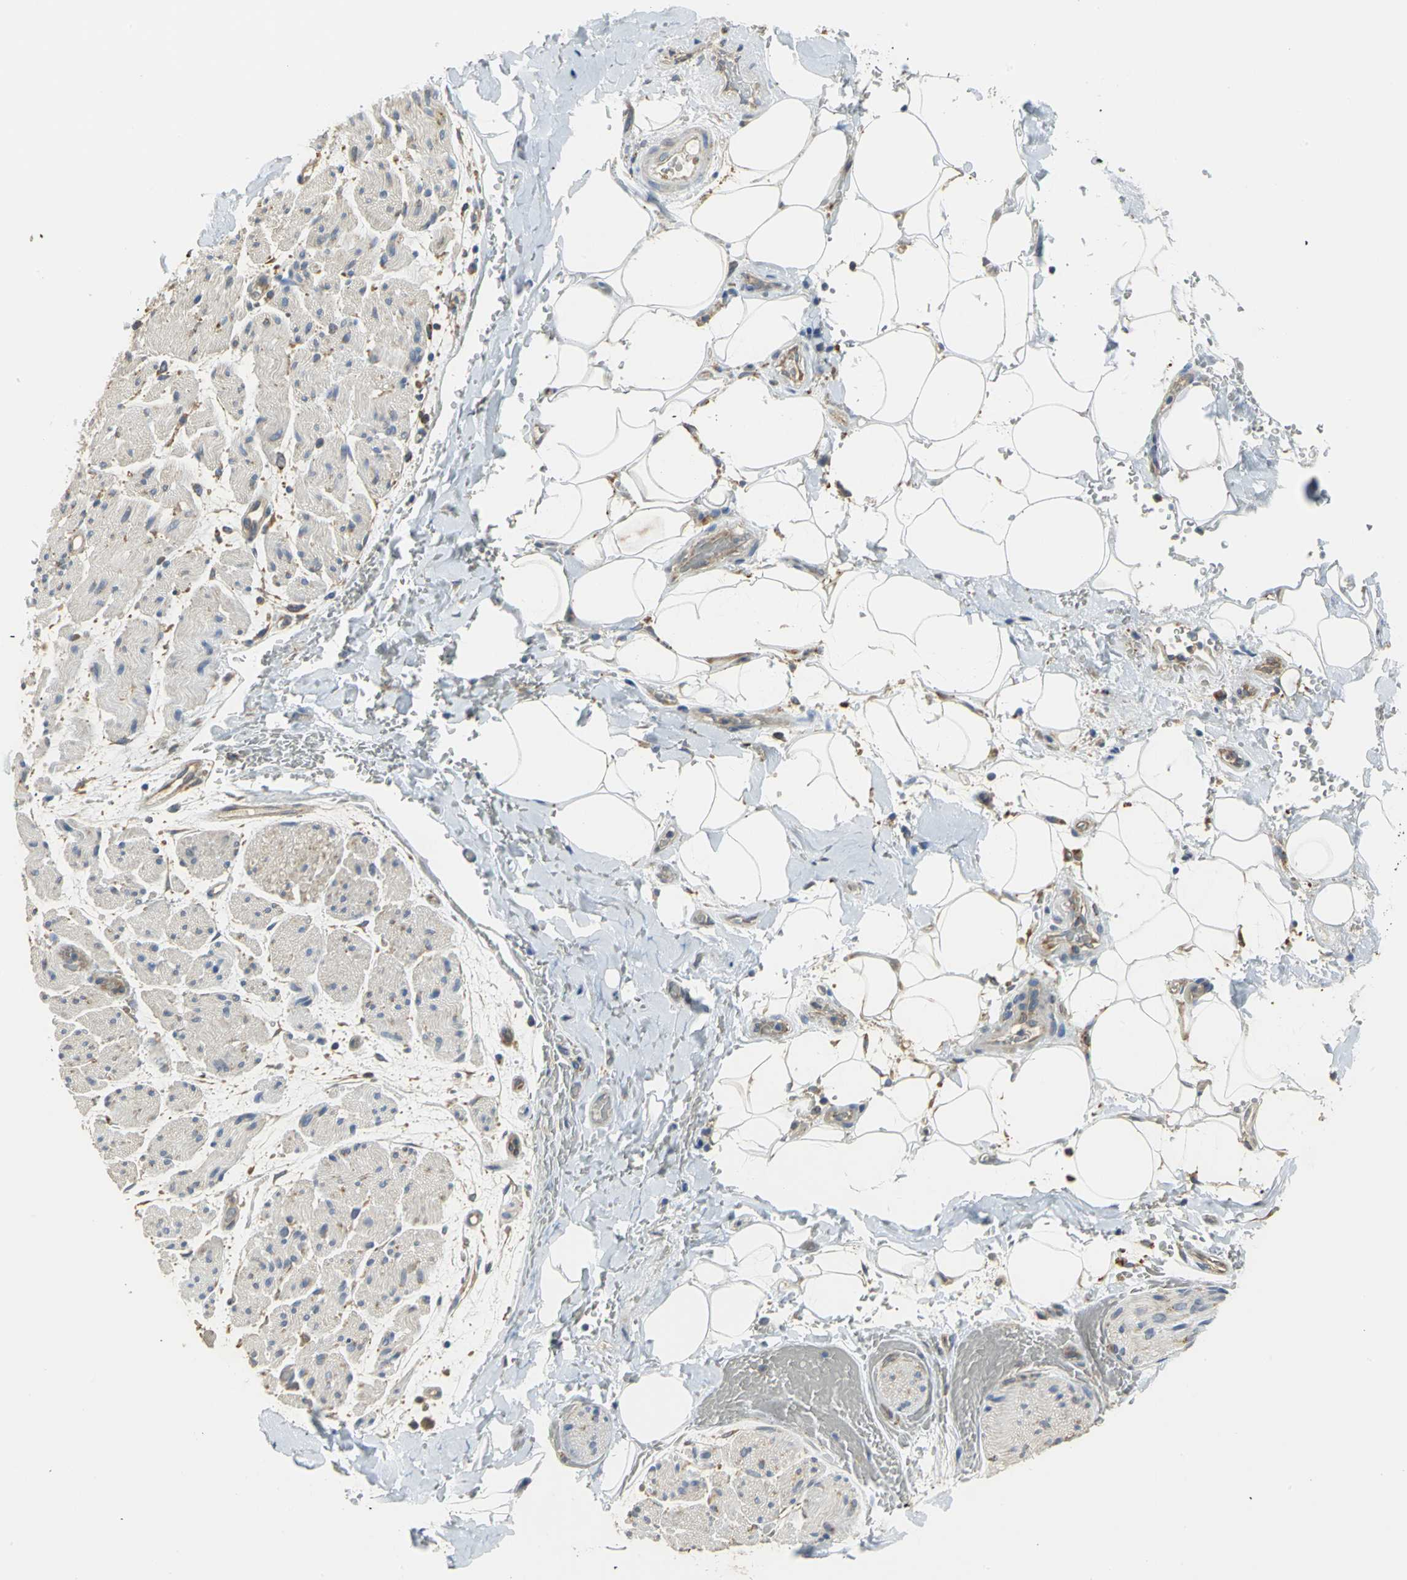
{"staining": {"intensity": "weak", "quantity": ">75%", "location": "cytoplasmic/membranous"}, "tissue": "adipose tissue", "cell_type": "Adipocytes", "image_type": "normal", "snomed": [{"axis": "morphology", "description": "Normal tissue, NOS"}, {"axis": "morphology", "description": "Cholangiocarcinoma"}, {"axis": "topography", "description": "Liver"}, {"axis": "topography", "description": "Peripheral nerve tissue"}], "caption": "Immunohistochemistry (IHC) (DAB) staining of normal adipose tissue shows weak cytoplasmic/membranous protein positivity in approximately >75% of adipocytes. Nuclei are stained in blue.", "gene": "DIAPH2", "patient": {"sex": "male", "age": 50}}